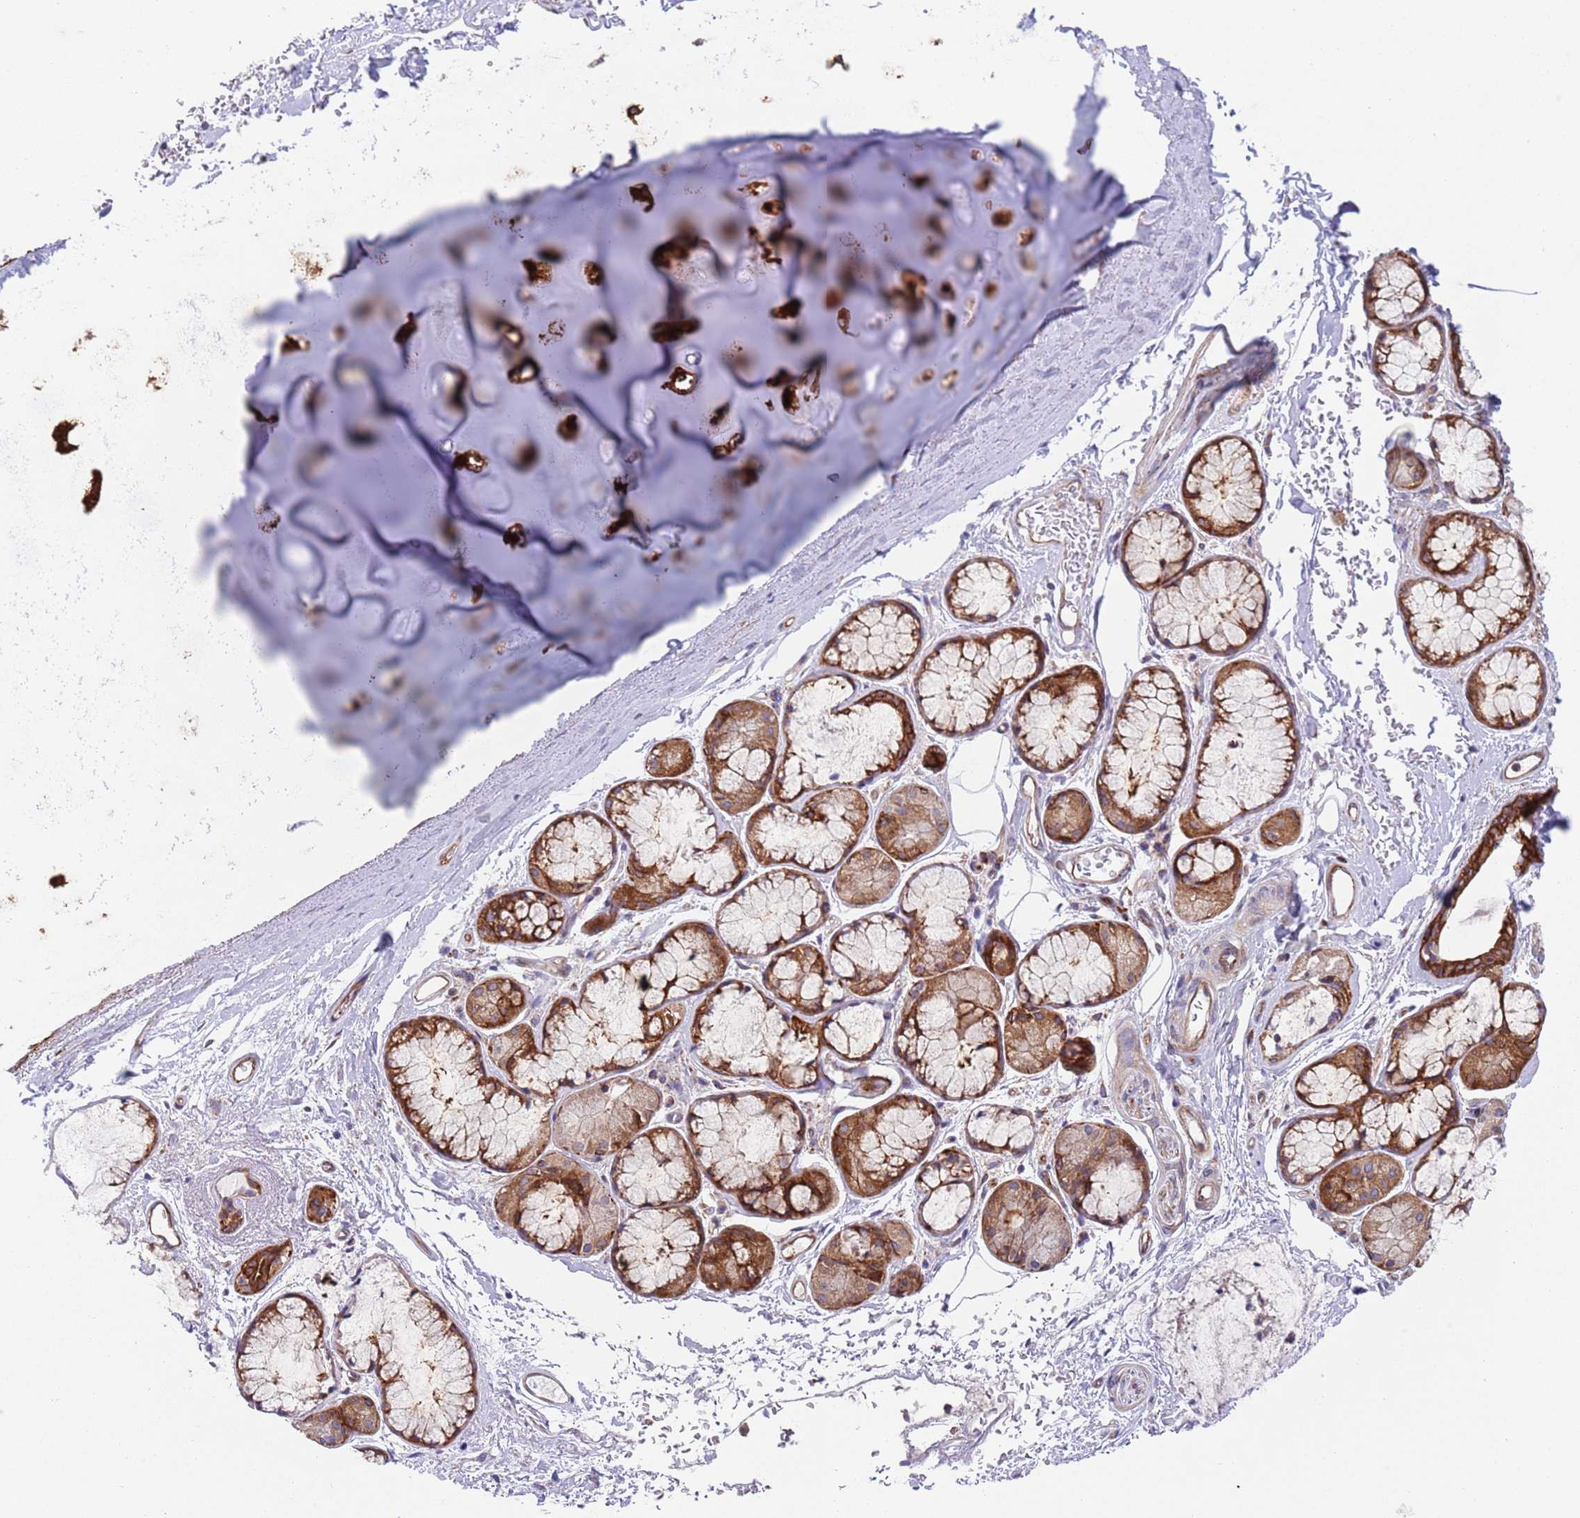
{"staining": {"intensity": "negative", "quantity": "none", "location": "none"}, "tissue": "adipose tissue", "cell_type": "Adipocytes", "image_type": "normal", "snomed": [{"axis": "morphology", "description": "Normal tissue, NOS"}, {"axis": "topography", "description": "Cartilage tissue"}], "caption": "This photomicrograph is of benign adipose tissue stained with immunohistochemistry to label a protein in brown with the nuclei are counter-stained blue. There is no positivity in adipocytes.", "gene": "ZMYM5", "patient": {"sex": "male", "age": 73}}